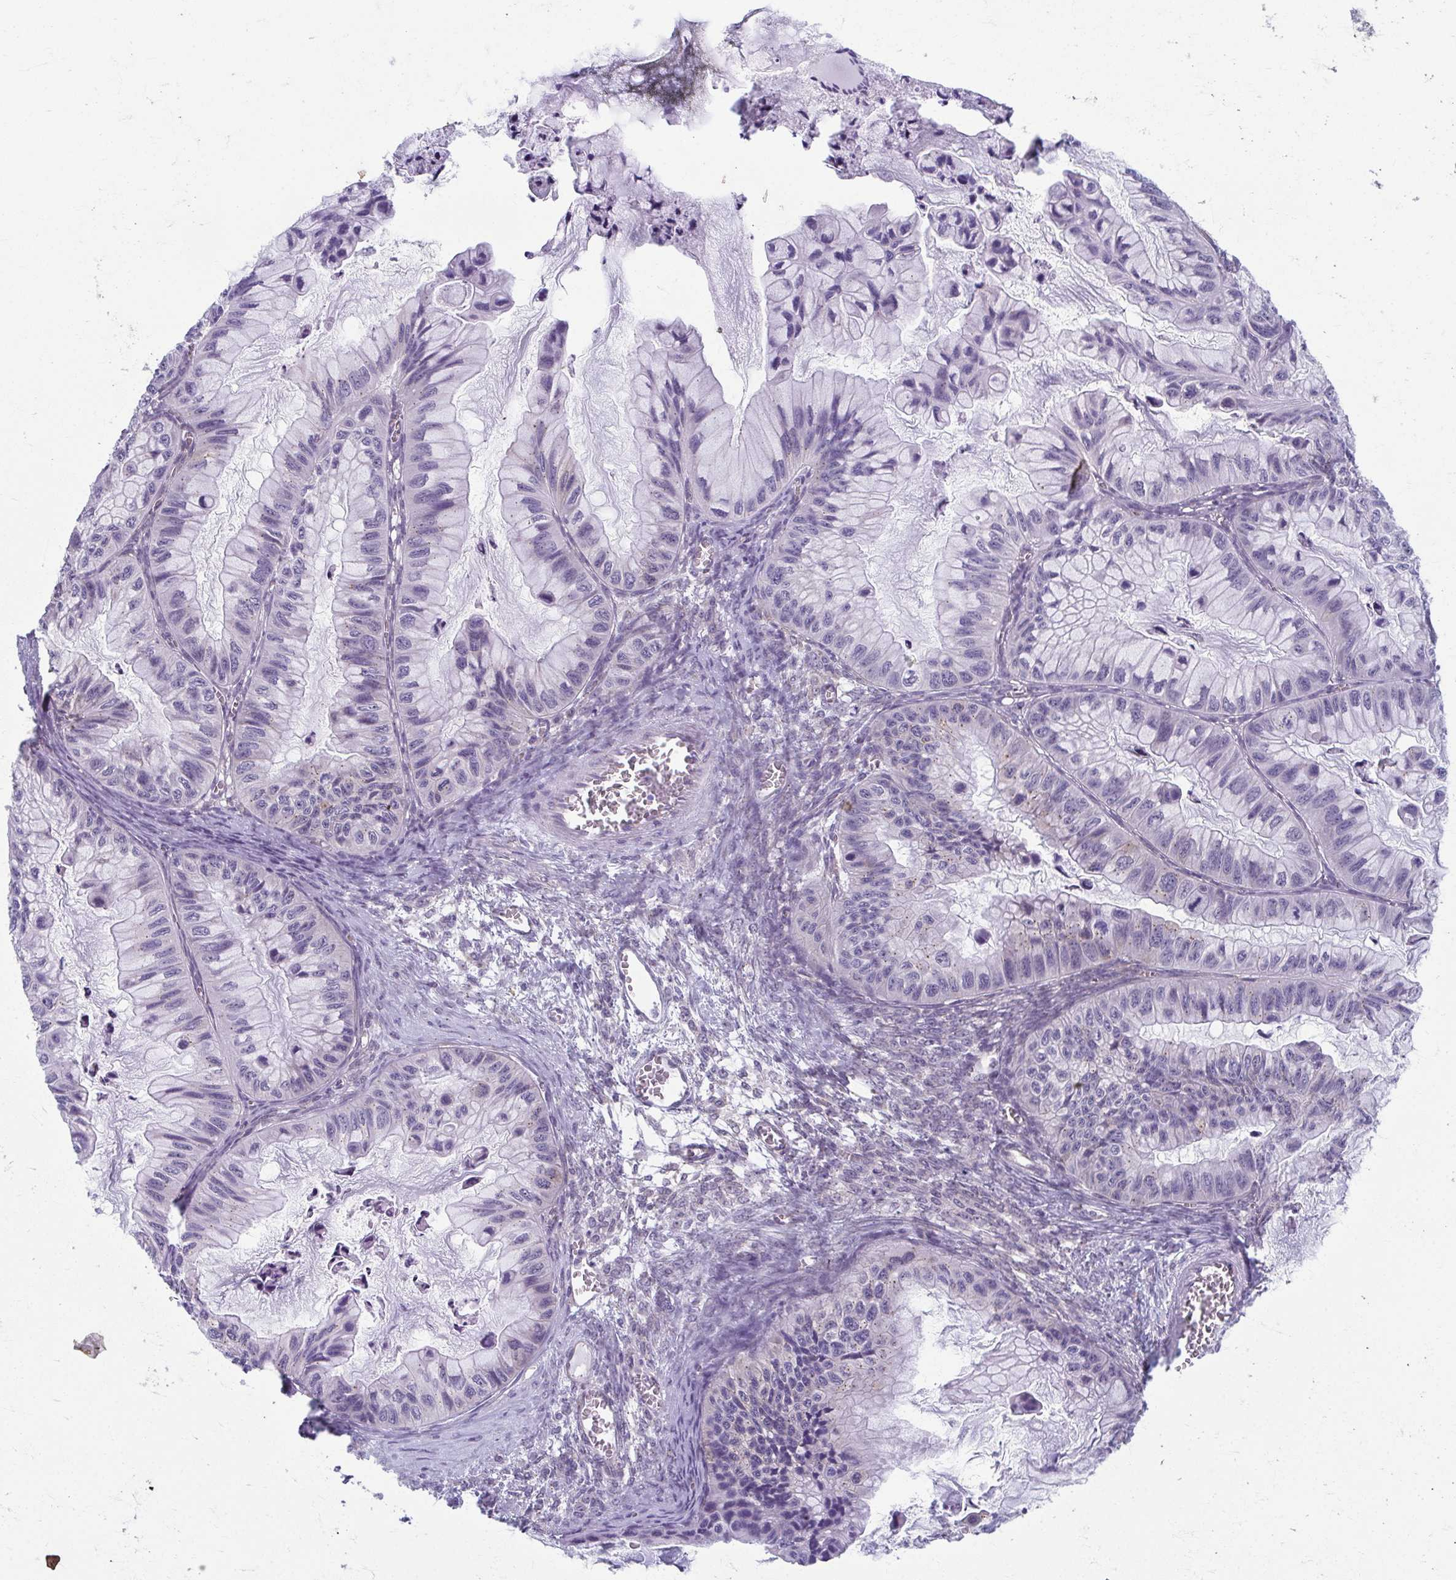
{"staining": {"intensity": "negative", "quantity": "none", "location": "none"}, "tissue": "ovarian cancer", "cell_type": "Tumor cells", "image_type": "cancer", "snomed": [{"axis": "morphology", "description": "Cystadenocarcinoma, mucinous, NOS"}, {"axis": "topography", "description": "Ovary"}], "caption": "Immunohistochemical staining of ovarian cancer displays no significant staining in tumor cells.", "gene": "TMEM108", "patient": {"sex": "female", "age": 72}}